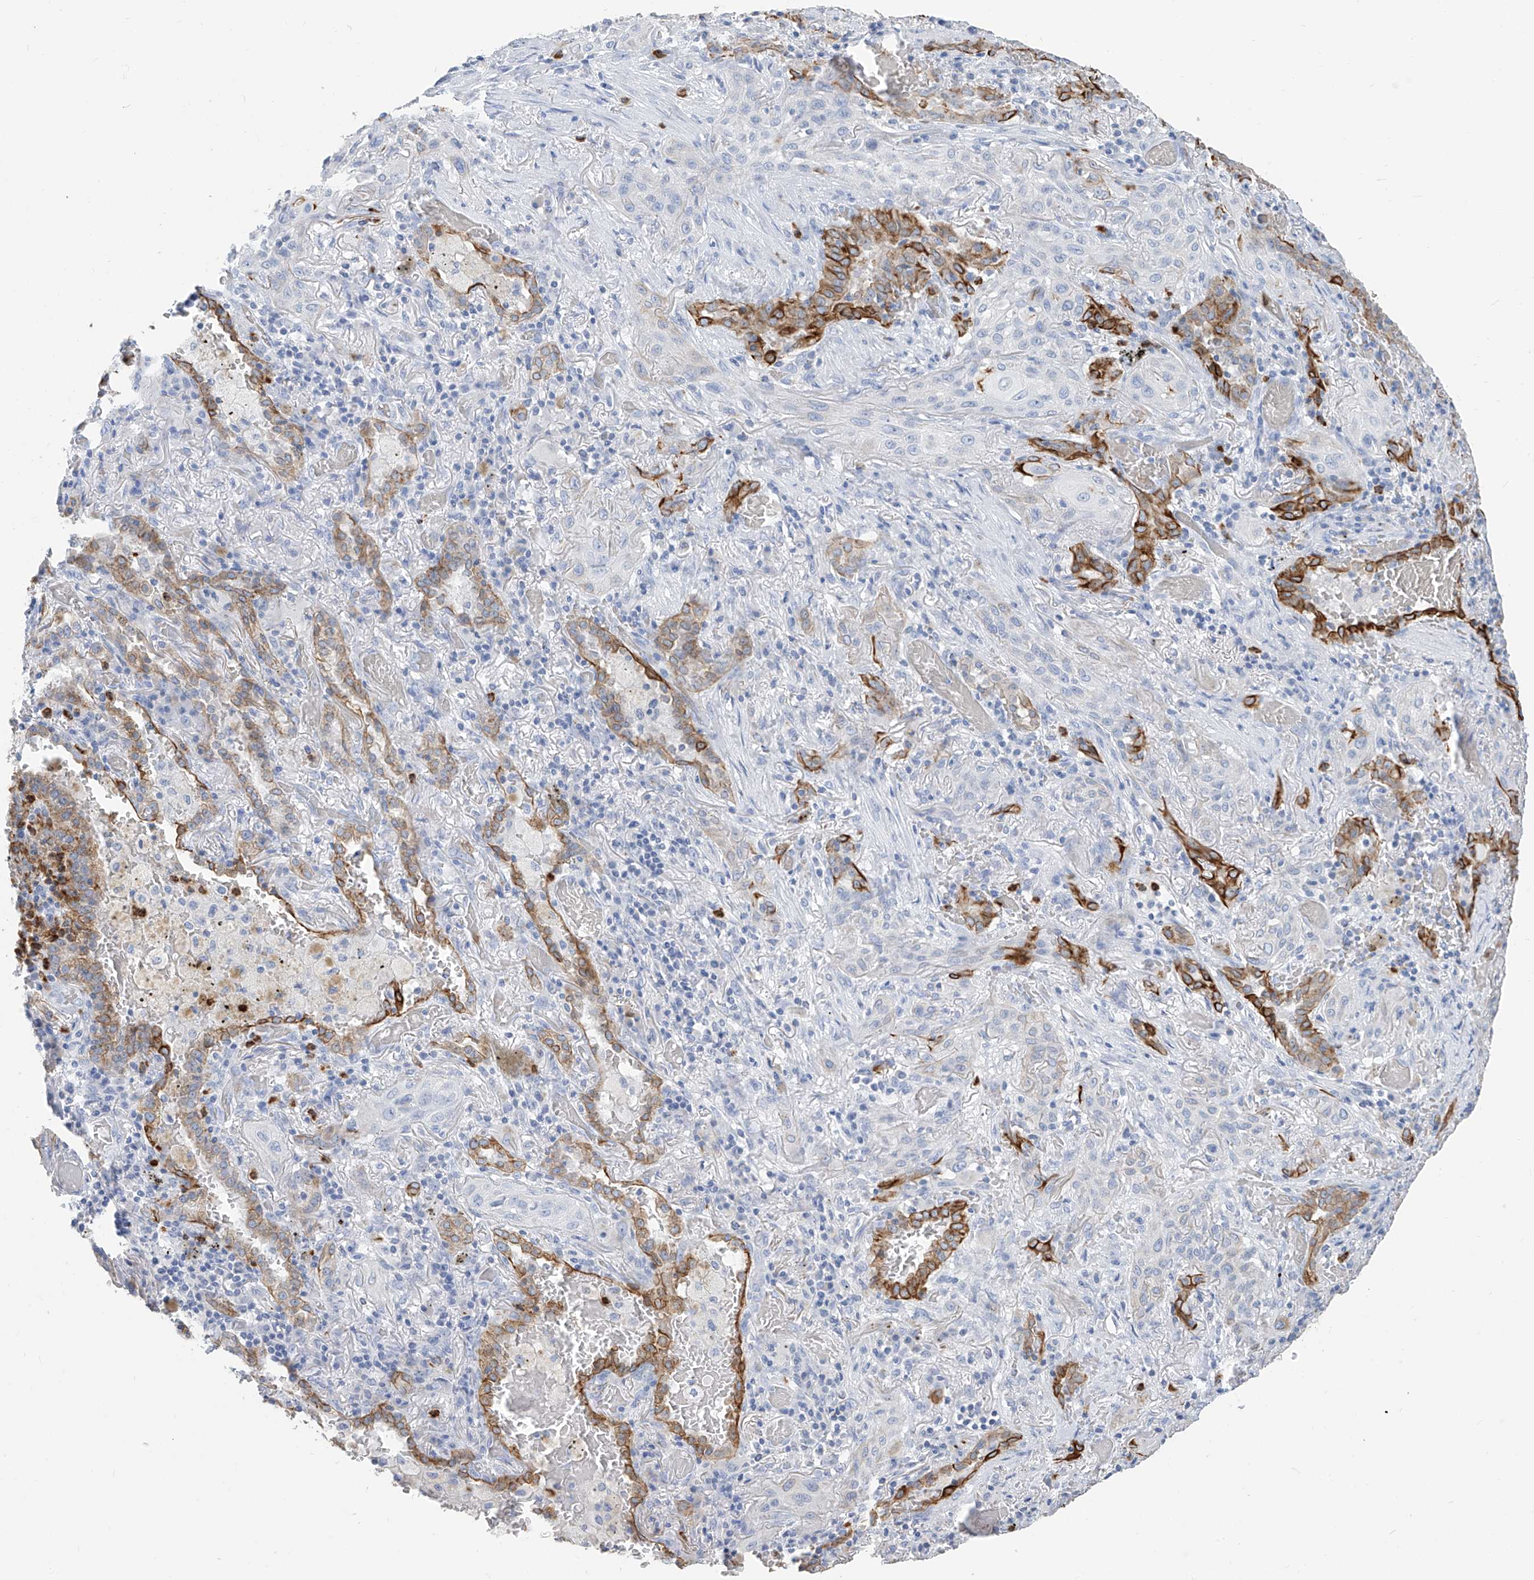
{"staining": {"intensity": "strong", "quantity": "25%-75%", "location": "cytoplasmic/membranous"}, "tissue": "lung cancer", "cell_type": "Tumor cells", "image_type": "cancer", "snomed": [{"axis": "morphology", "description": "Squamous cell carcinoma, NOS"}, {"axis": "topography", "description": "Lung"}], "caption": "The image displays a brown stain indicating the presence of a protein in the cytoplasmic/membranous of tumor cells in squamous cell carcinoma (lung).", "gene": "PAFAH1B3", "patient": {"sex": "female", "age": 47}}